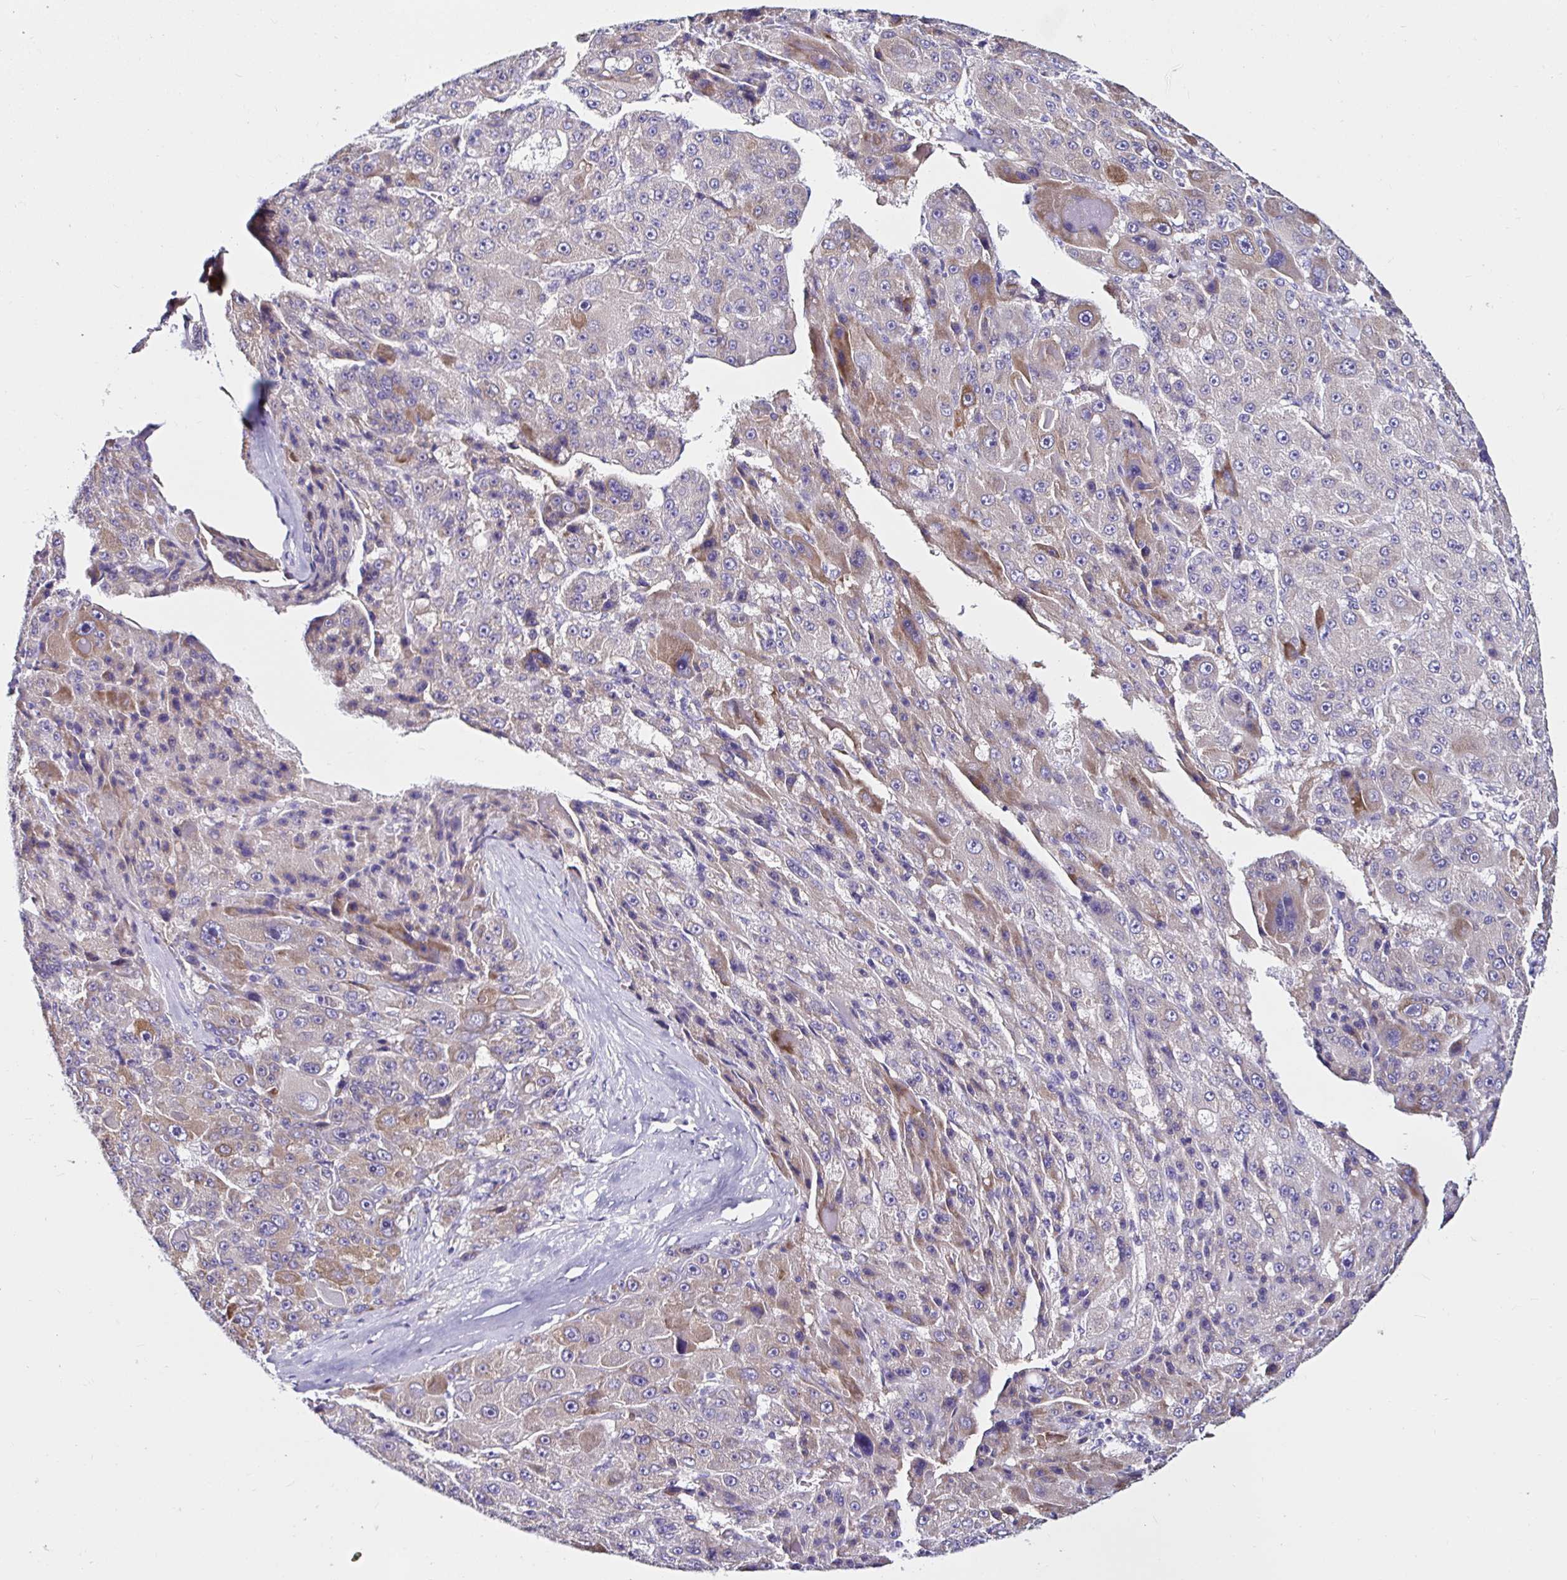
{"staining": {"intensity": "moderate", "quantity": "25%-75%", "location": "cytoplasmic/membranous"}, "tissue": "liver cancer", "cell_type": "Tumor cells", "image_type": "cancer", "snomed": [{"axis": "morphology", "description": "Carcinoma, Hepatocellular, NOS"}, {"axis": "topography", "description": "Liver"}], "caption": "Immunohistochemical staining of hepatocellular carcinoma (liver) shows medium levels of moderate cytoplasmic/membranous positivity in approximately 25%-75% of tumor cells.", "gene": "VSIG2", "patient": {"sex": "male", "age": 76}}